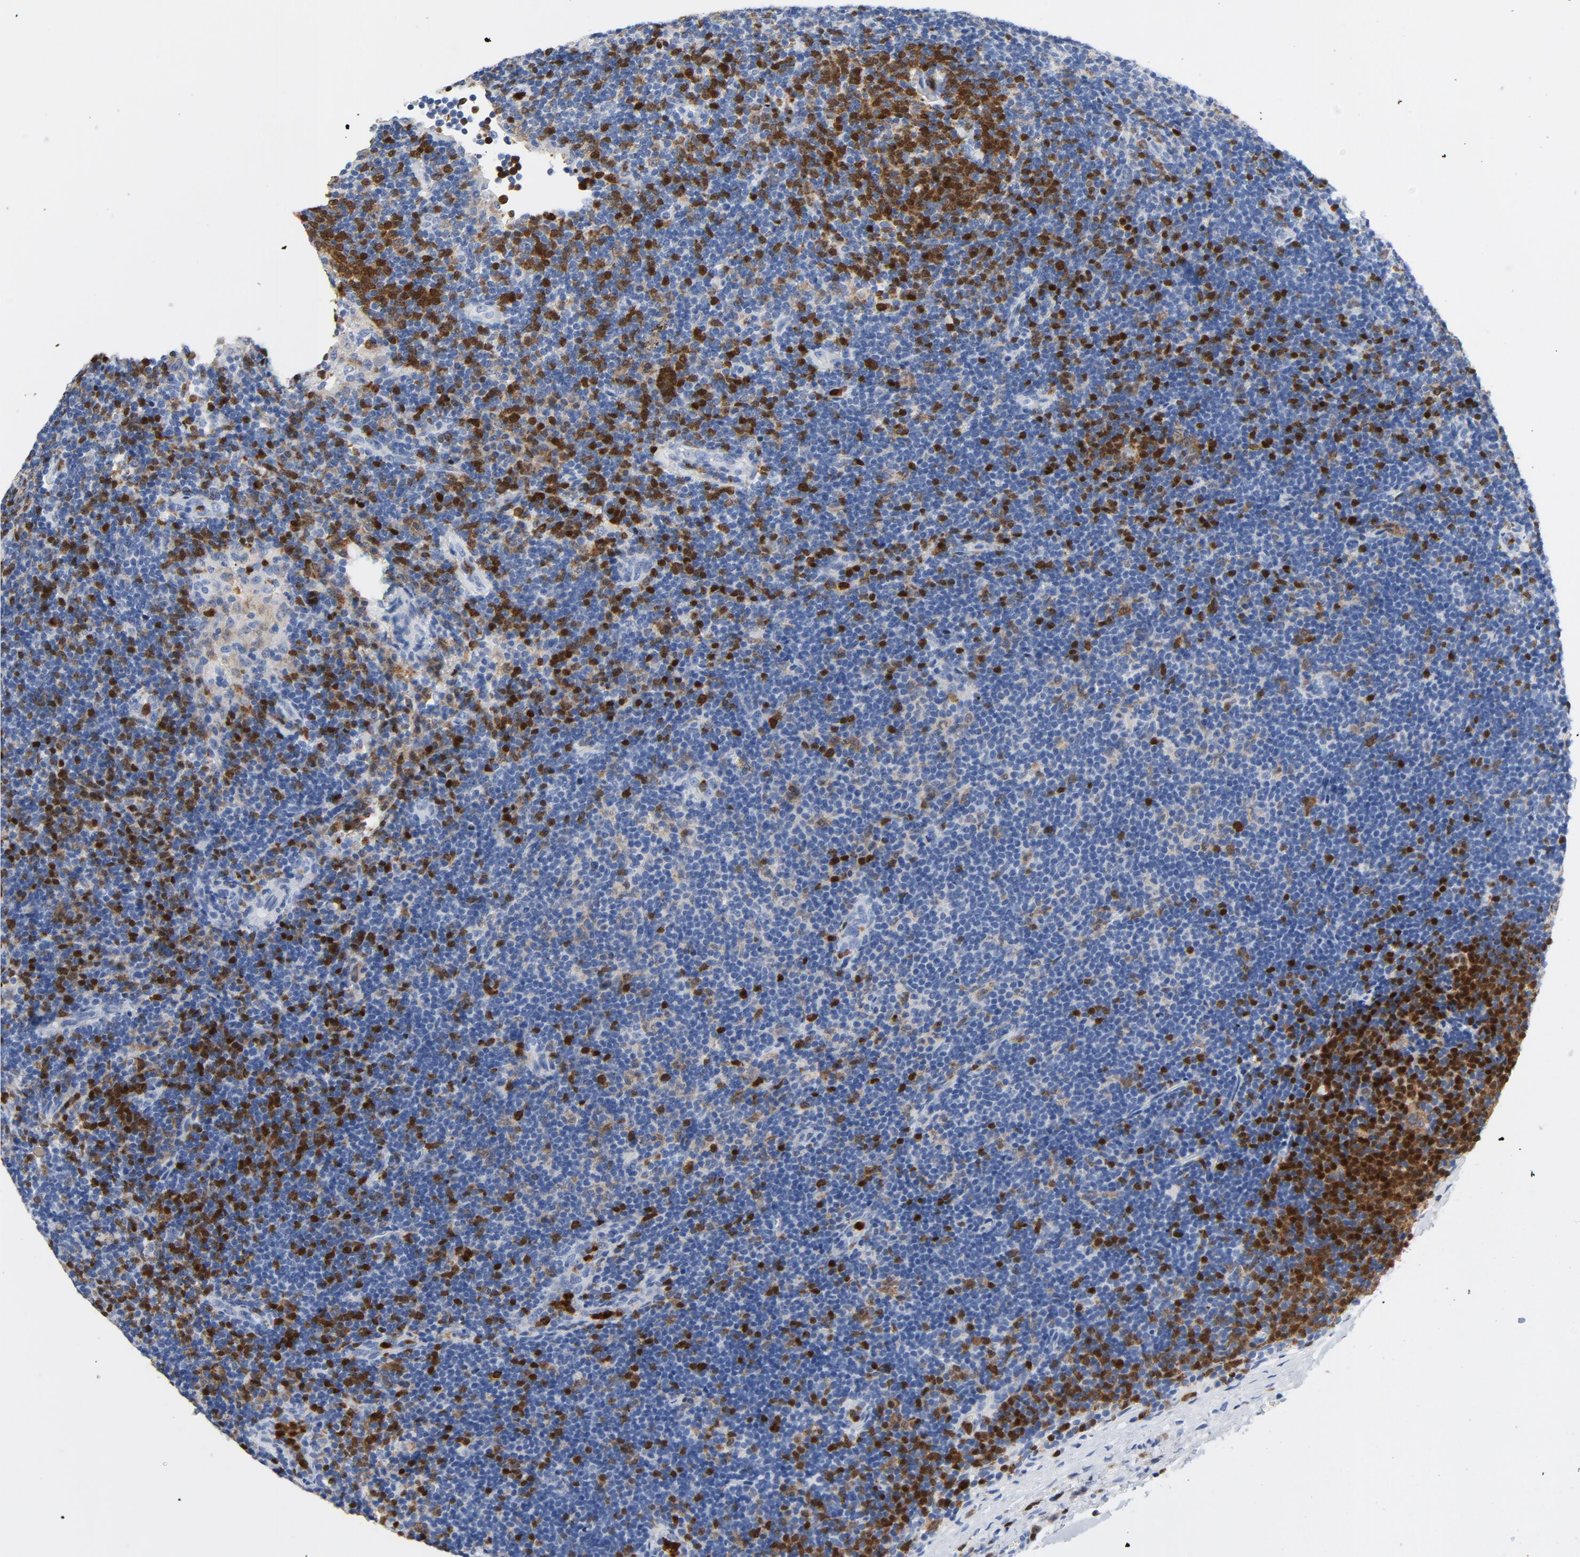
{"staining": {"intensity": "negative", "quantity": "none", "location": "none"}, "tissue": "lymphoma", "cell_type": "Tumor cells", "image_type": "cancer", "snomed": [{"axis": "morphology", "description": "Malignant lymphoma, non-Hodgkin's type, Low grade"}, {"axis": "topography", "description": "Lymph node"}], "caption": "The image exhibits no staining of tumor cells in lymphoma.", "gene": "NCF1", "patient": {"sex": "male", "age": 70}}